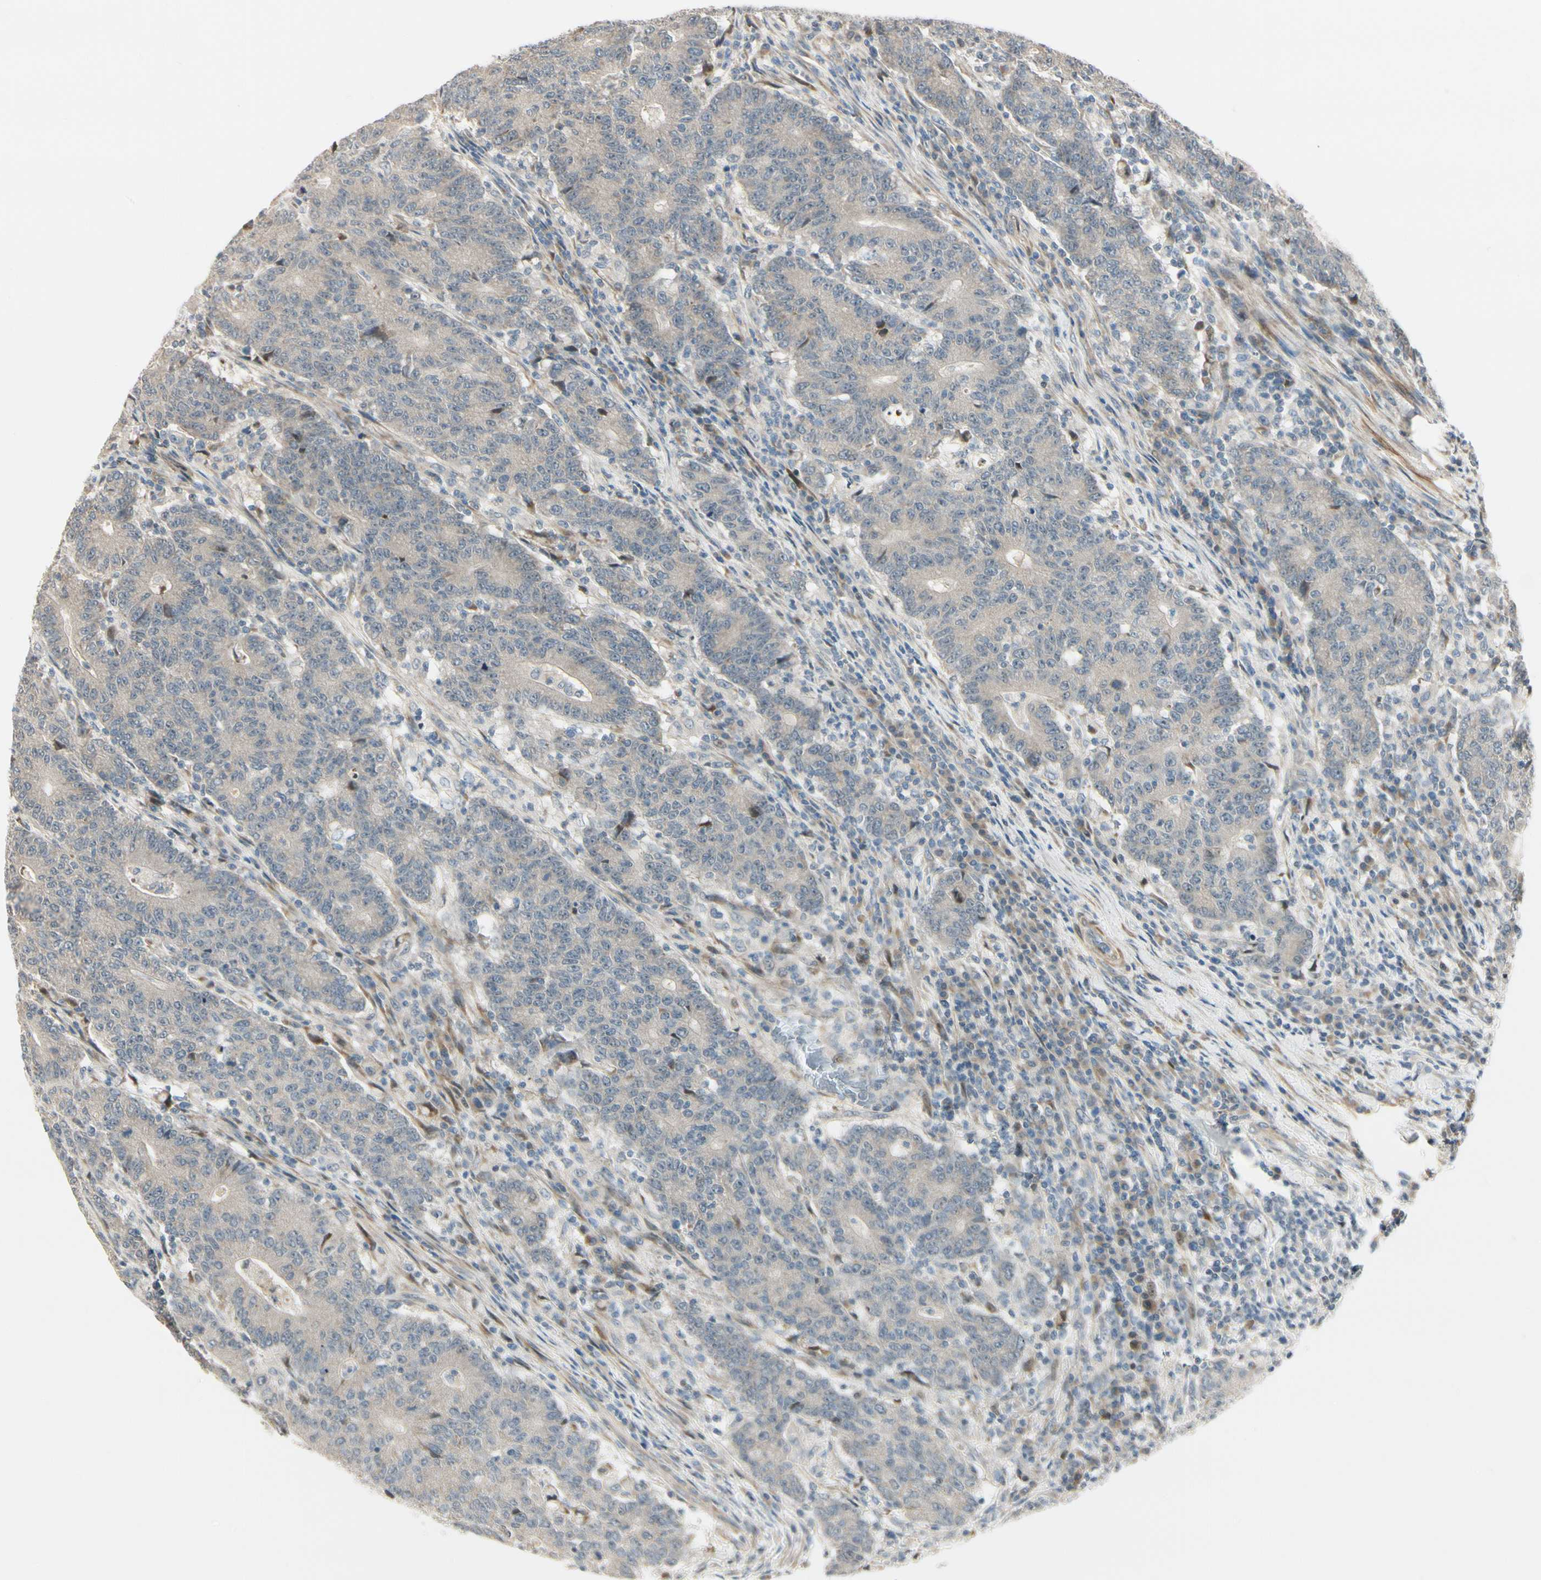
{"staining": {"intensity": "weak", "quantity": ">75%", "location": "cytoplasmic/membranous"}, "tissue": "colorectal cancer", "cell_type": "Tumor cells", "image_type": "cancer", "snomed": [{"axis": "morphology", "description": "Normal tissue, NOS"}, {"axis": "morphology", "description": "Adenocarcinoma, NOS"}, {"axis": "topography", "description": "Colon"}], "caption": "Colorectal cancer (adenocarcinoma) stained with DAB immunohistochemistry demonstrates low levels of weak cytoplasmic/membranous positivity in about >75% of tumor cells. (DAB (3,3'-diaminobenzidine) IHC, brown staining for protein, blue staining for nuclei).", "gene": "P4HA3", "patient": {"sex": "female", "age": 75}}